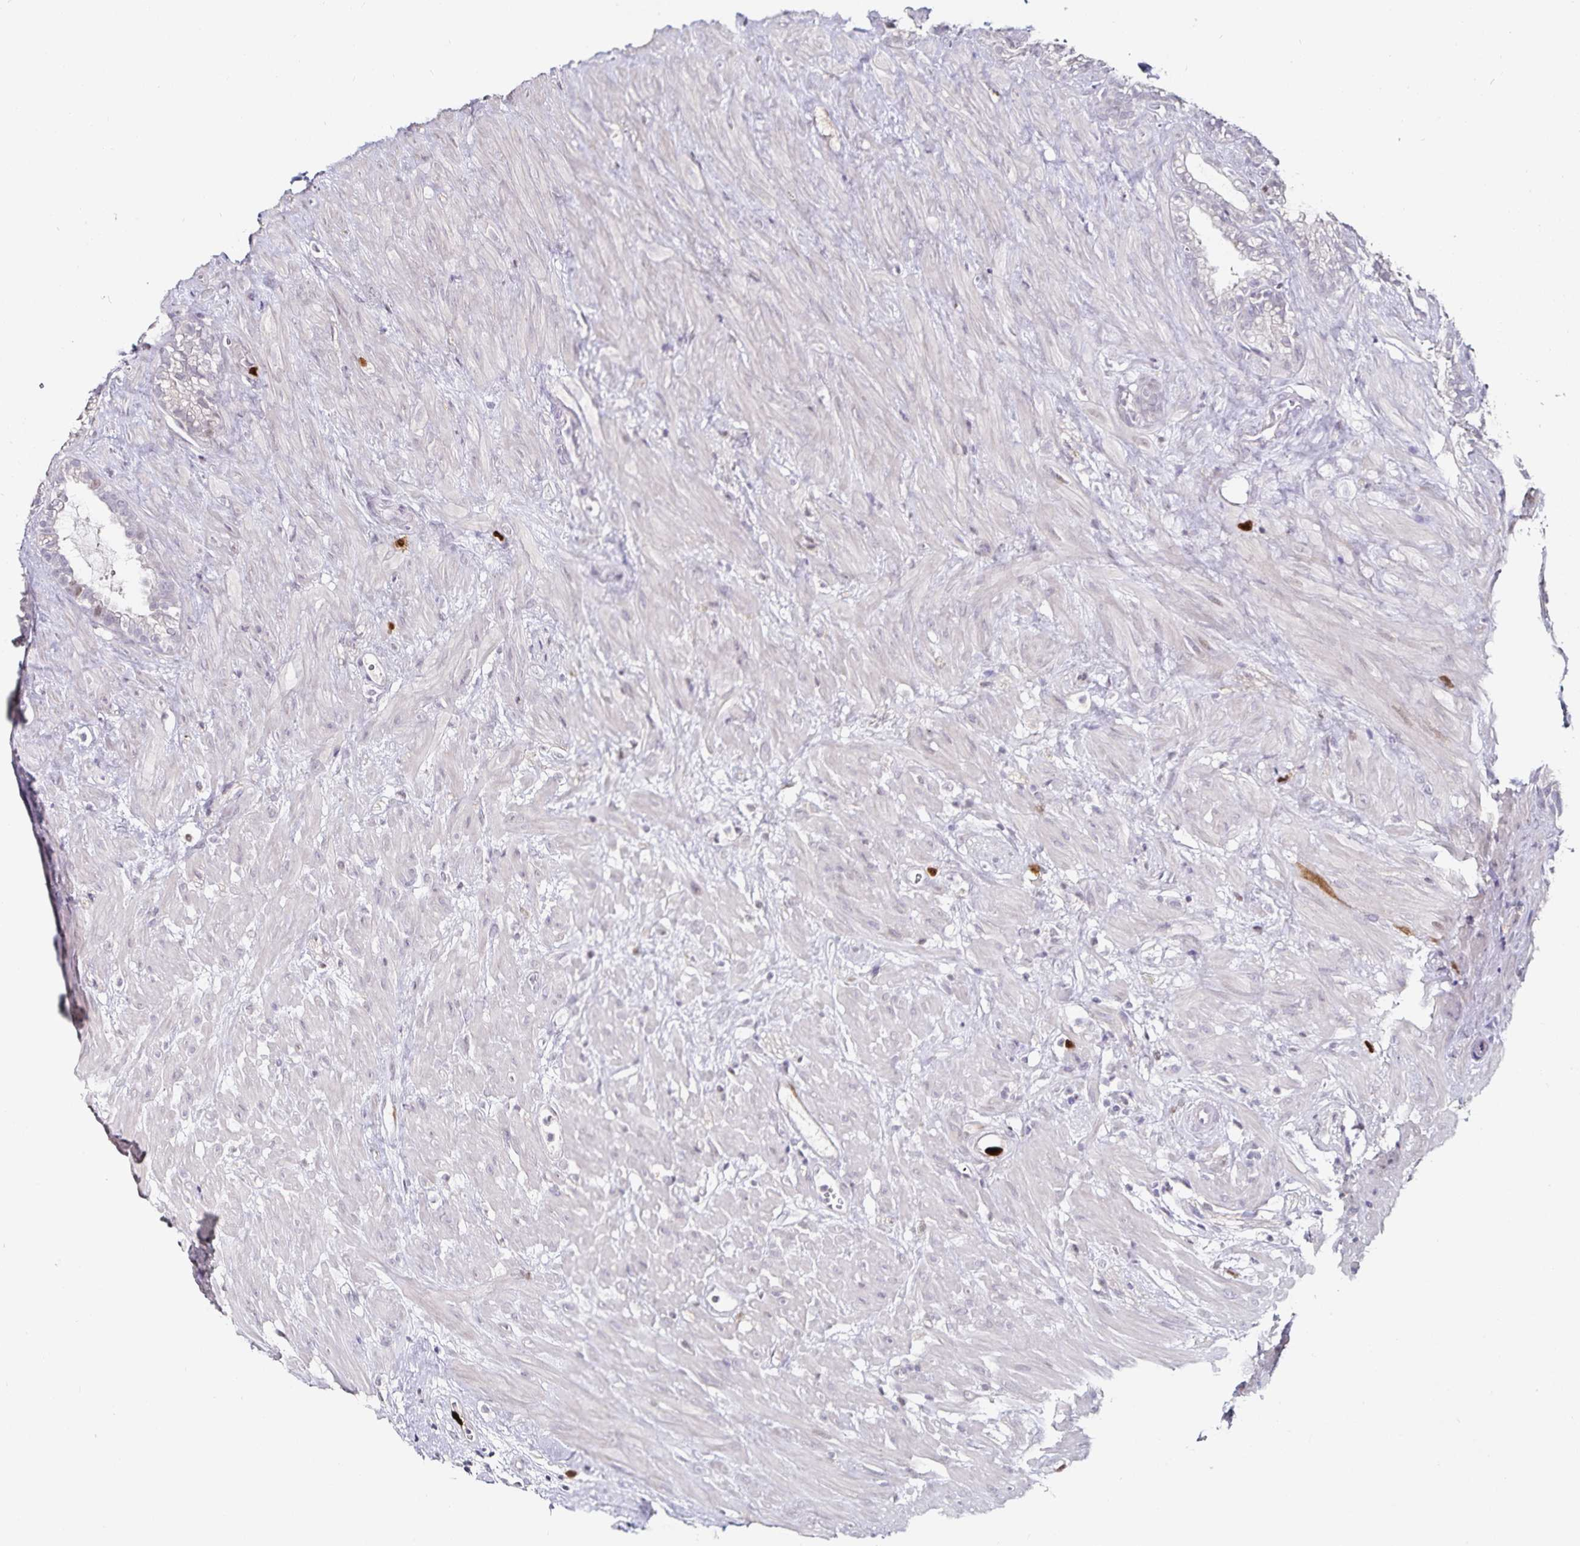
{"staining": {"intensity": "negative", "quantity": "none", "location": "none"}, "tissue": "seminal vesicle", "cell_type": "Glandular cells", "image_type": "normal", "snomed": [{"axis": "morphology", "description": "Normal tissue, NOS"}, {"axis": "topography", "description": "Seminal veicle"}], "caption": "Image shows no protein staining in glandular cells of unremarkable seminal vesicle. (DAB (3,3'-diaminobenzidine) immunohistochemistry (IHC) visualized using brightfield microscopy, high magnification).", "gene": "ANLN", "patient": {"sex": "male", "age": 76}}